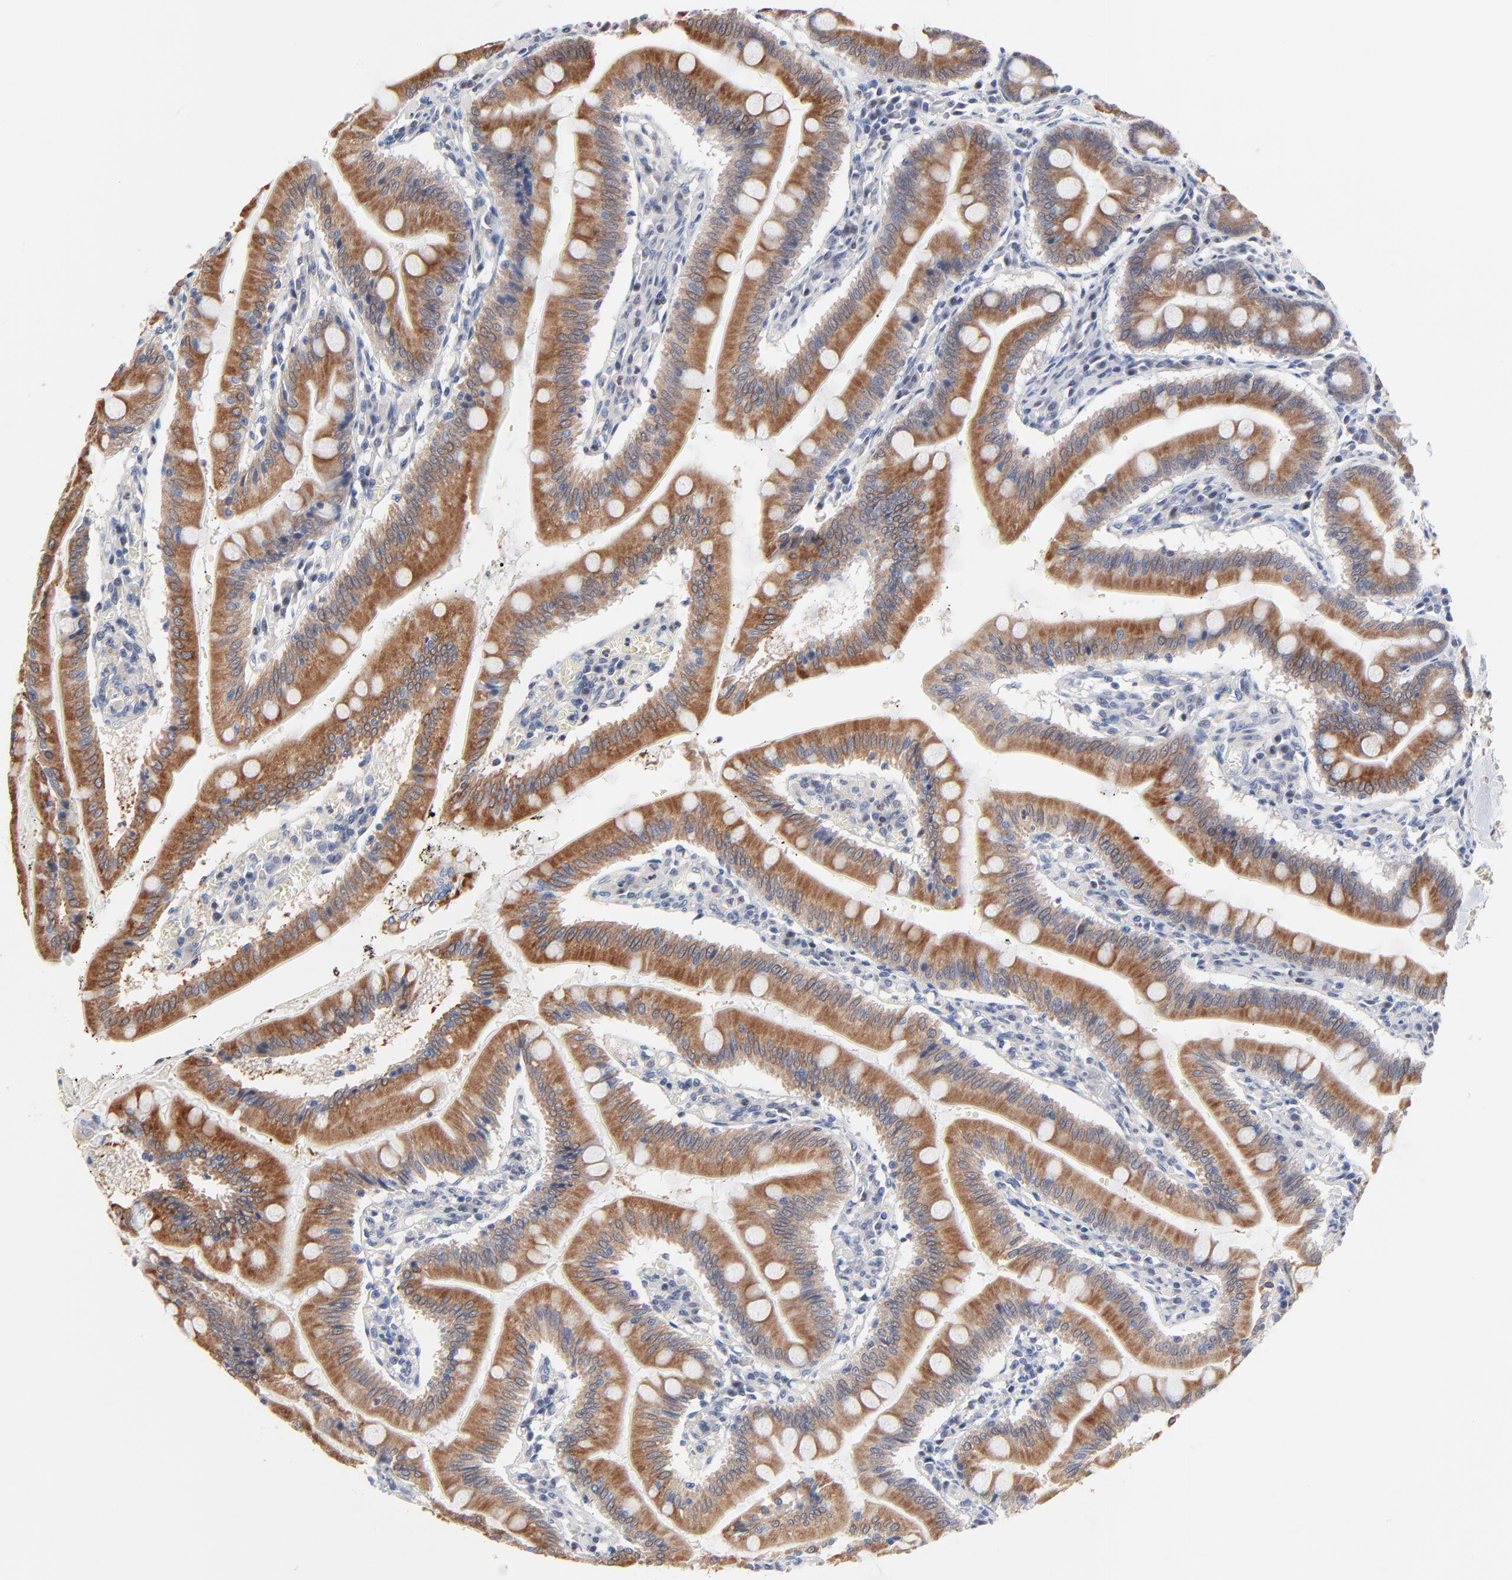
{"staining": {"intensity": "moderate", "quantity": ">75%", "location": "cytoplasmic/membranous"}, "tissue": "small intestine", "cell_type": "Glandular cells", "image_type": "normal", "snomed": [{"axis": "morphology", "description": "Normal tissue, NOS"}, {"axis": "topography", "description": "Small intestine"}], "caption": "IHC photomicrograph of unremarkable human small intestine stained for a protein (brown), which demonstrates medium levels of moderate cytoplasmic/membranous positivity in about >75% of glandular cells.", "gene": "AADAC", "patient": {"sex": "male", "age": 71}}